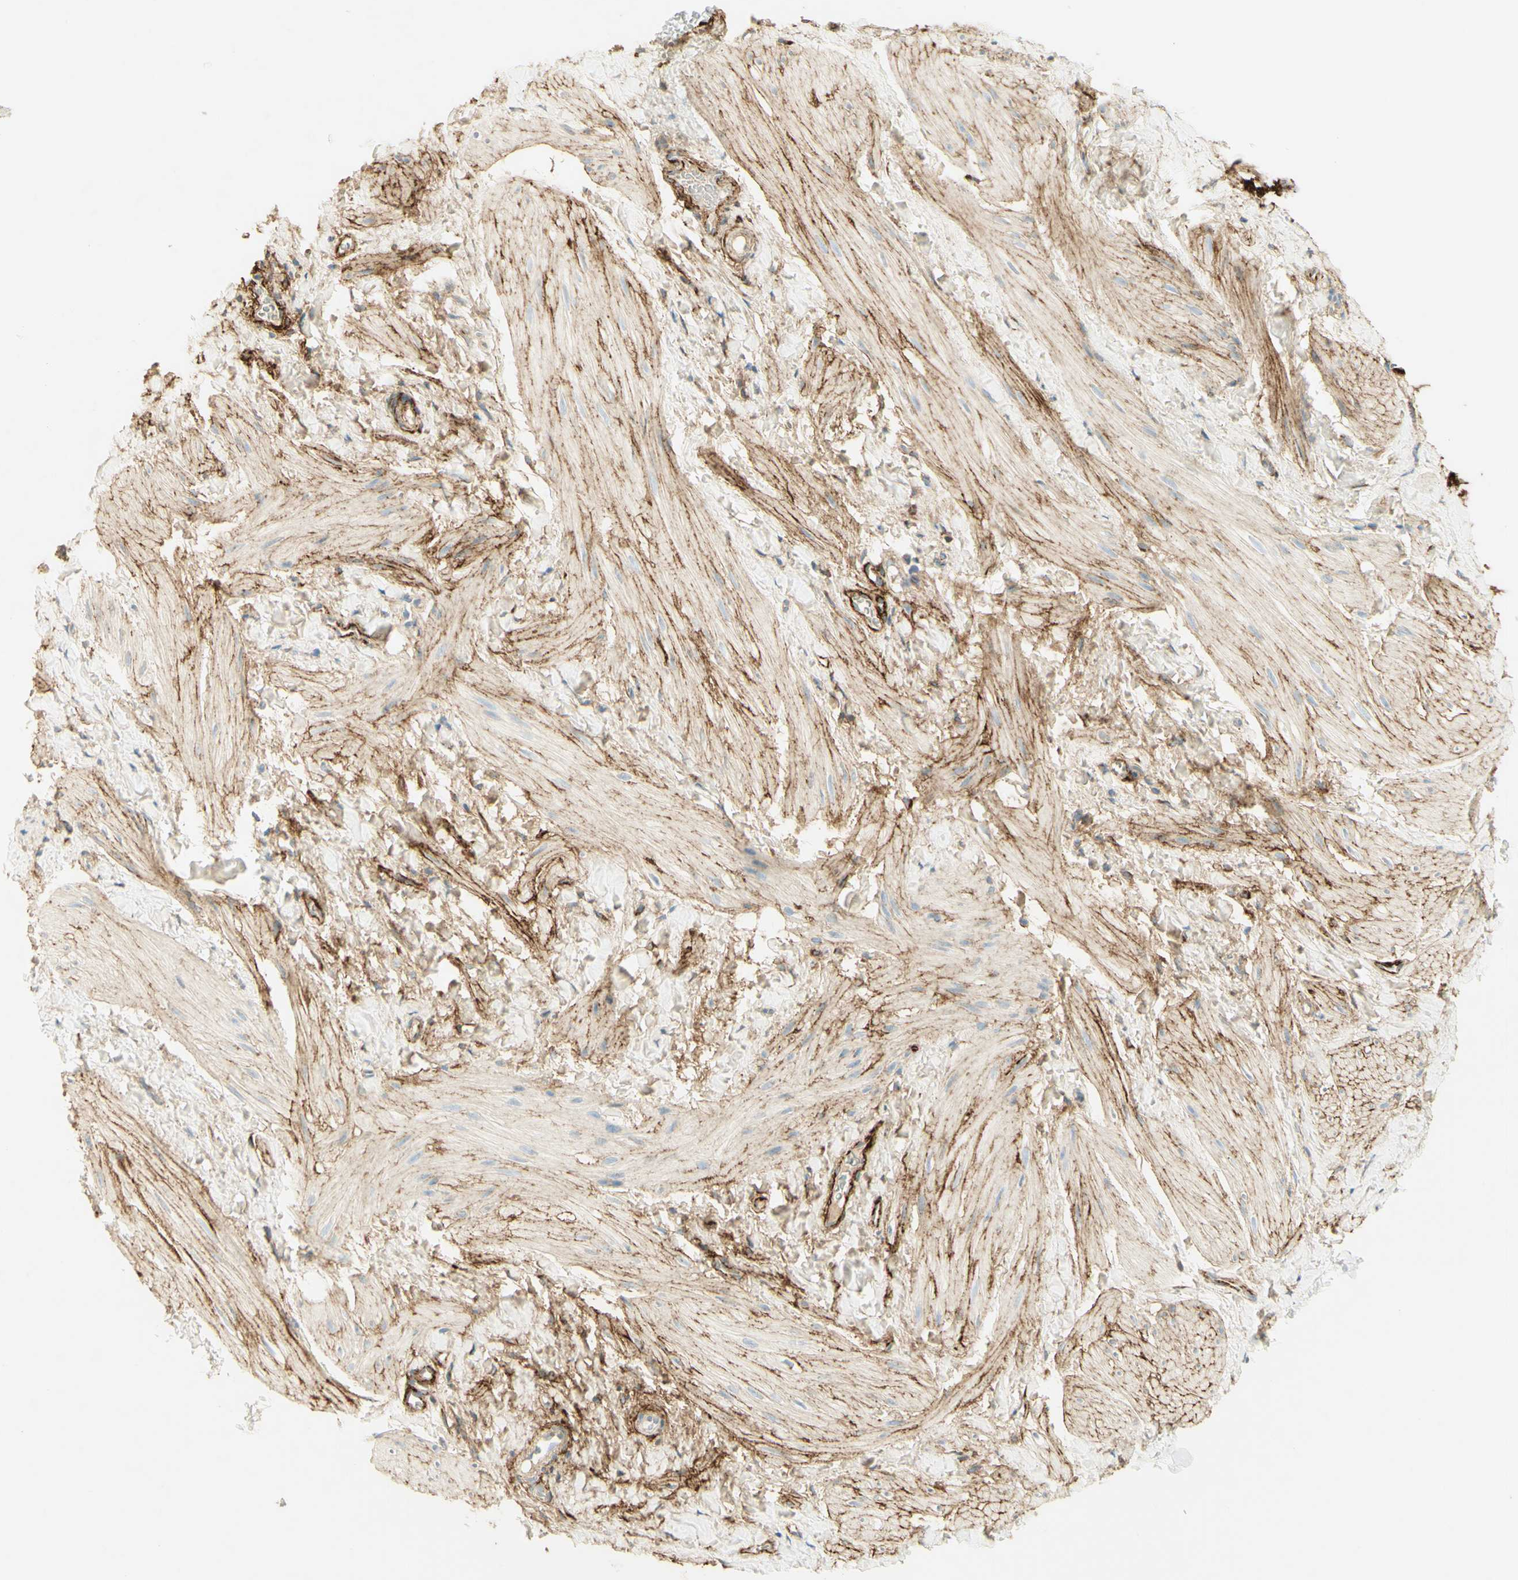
{"staining": {"intensity": "moderate", "quantity": "25%-75%", "location": "cytoplasmic/membranous"}, "tissue": "smooth muscle", "cell_type": "Smooth muscle cells", "image_type": "normal", "snomed": [{"axis": "morphology", "description": "Normal tissue, NOS"}, {"axis": "topography", "description": "Smooth muscle"}], "caption": "The photomicrograph displays immunohistochemical staining of benign smooth muscle. There is moderate cytoplasmic/membranous expression is present in about 25%-75% of smooth muscle cells.", "gene": "TNN", "patient": {"sex": "male", "age": 16}}